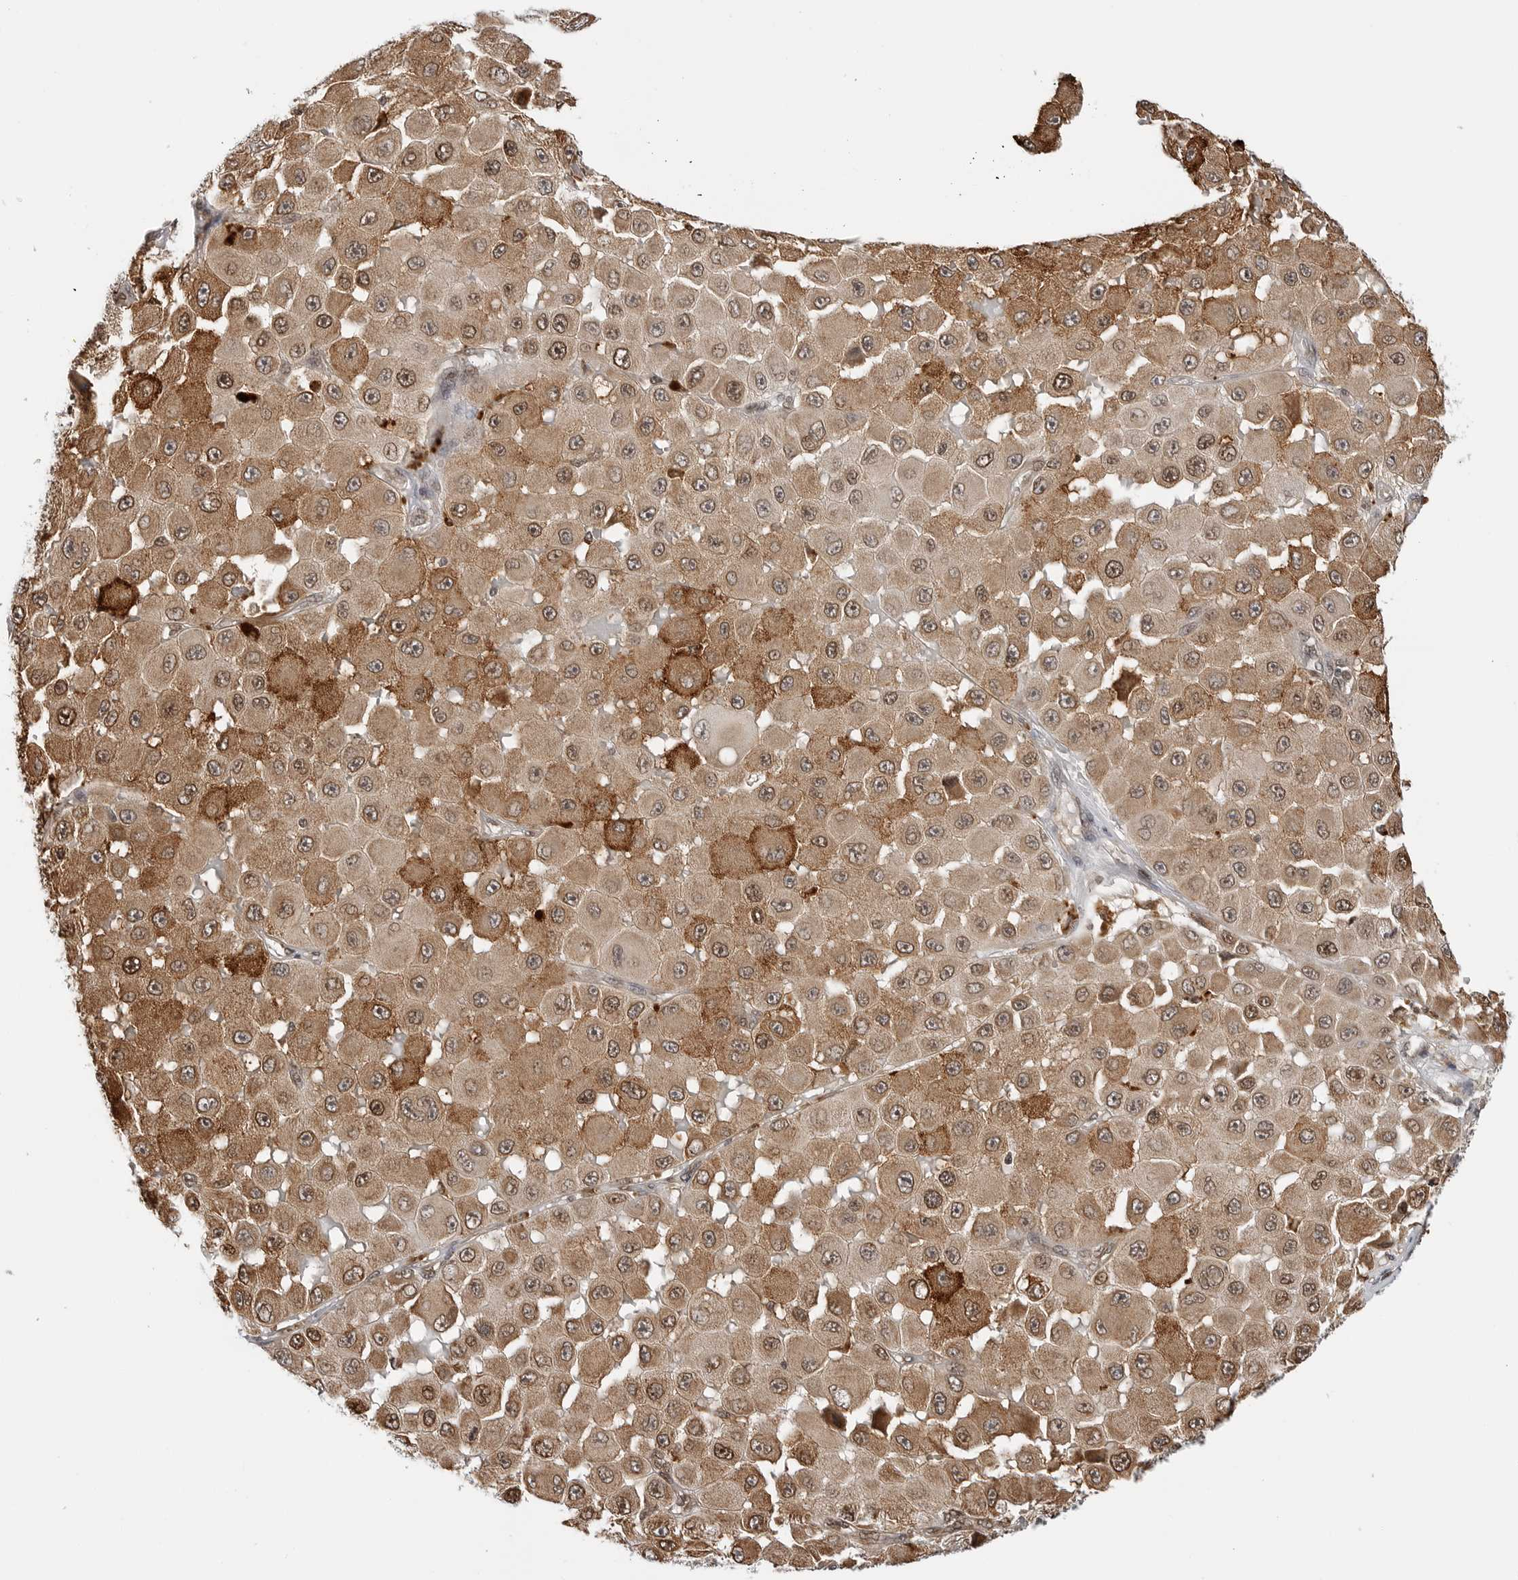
{"staining": {"intensity": "moderate", "quantity": ">75%", "location": "cytoplasmic/membranous,nuclear"}, "tissue": "melanoma", "cell_type": "Tumor cells", "image_type": "cancer", "snomed": [{"axis": "morphology", "description": "Malignant melanoma, NOS"}, {"axis": "topography", "description": "Skin"}], "caption": "Human melanoma stained with a protein marker displays moderate staining in tumor cells.", "gene": "TIPRL", "patient": {"sex": "female", "age": 81}}